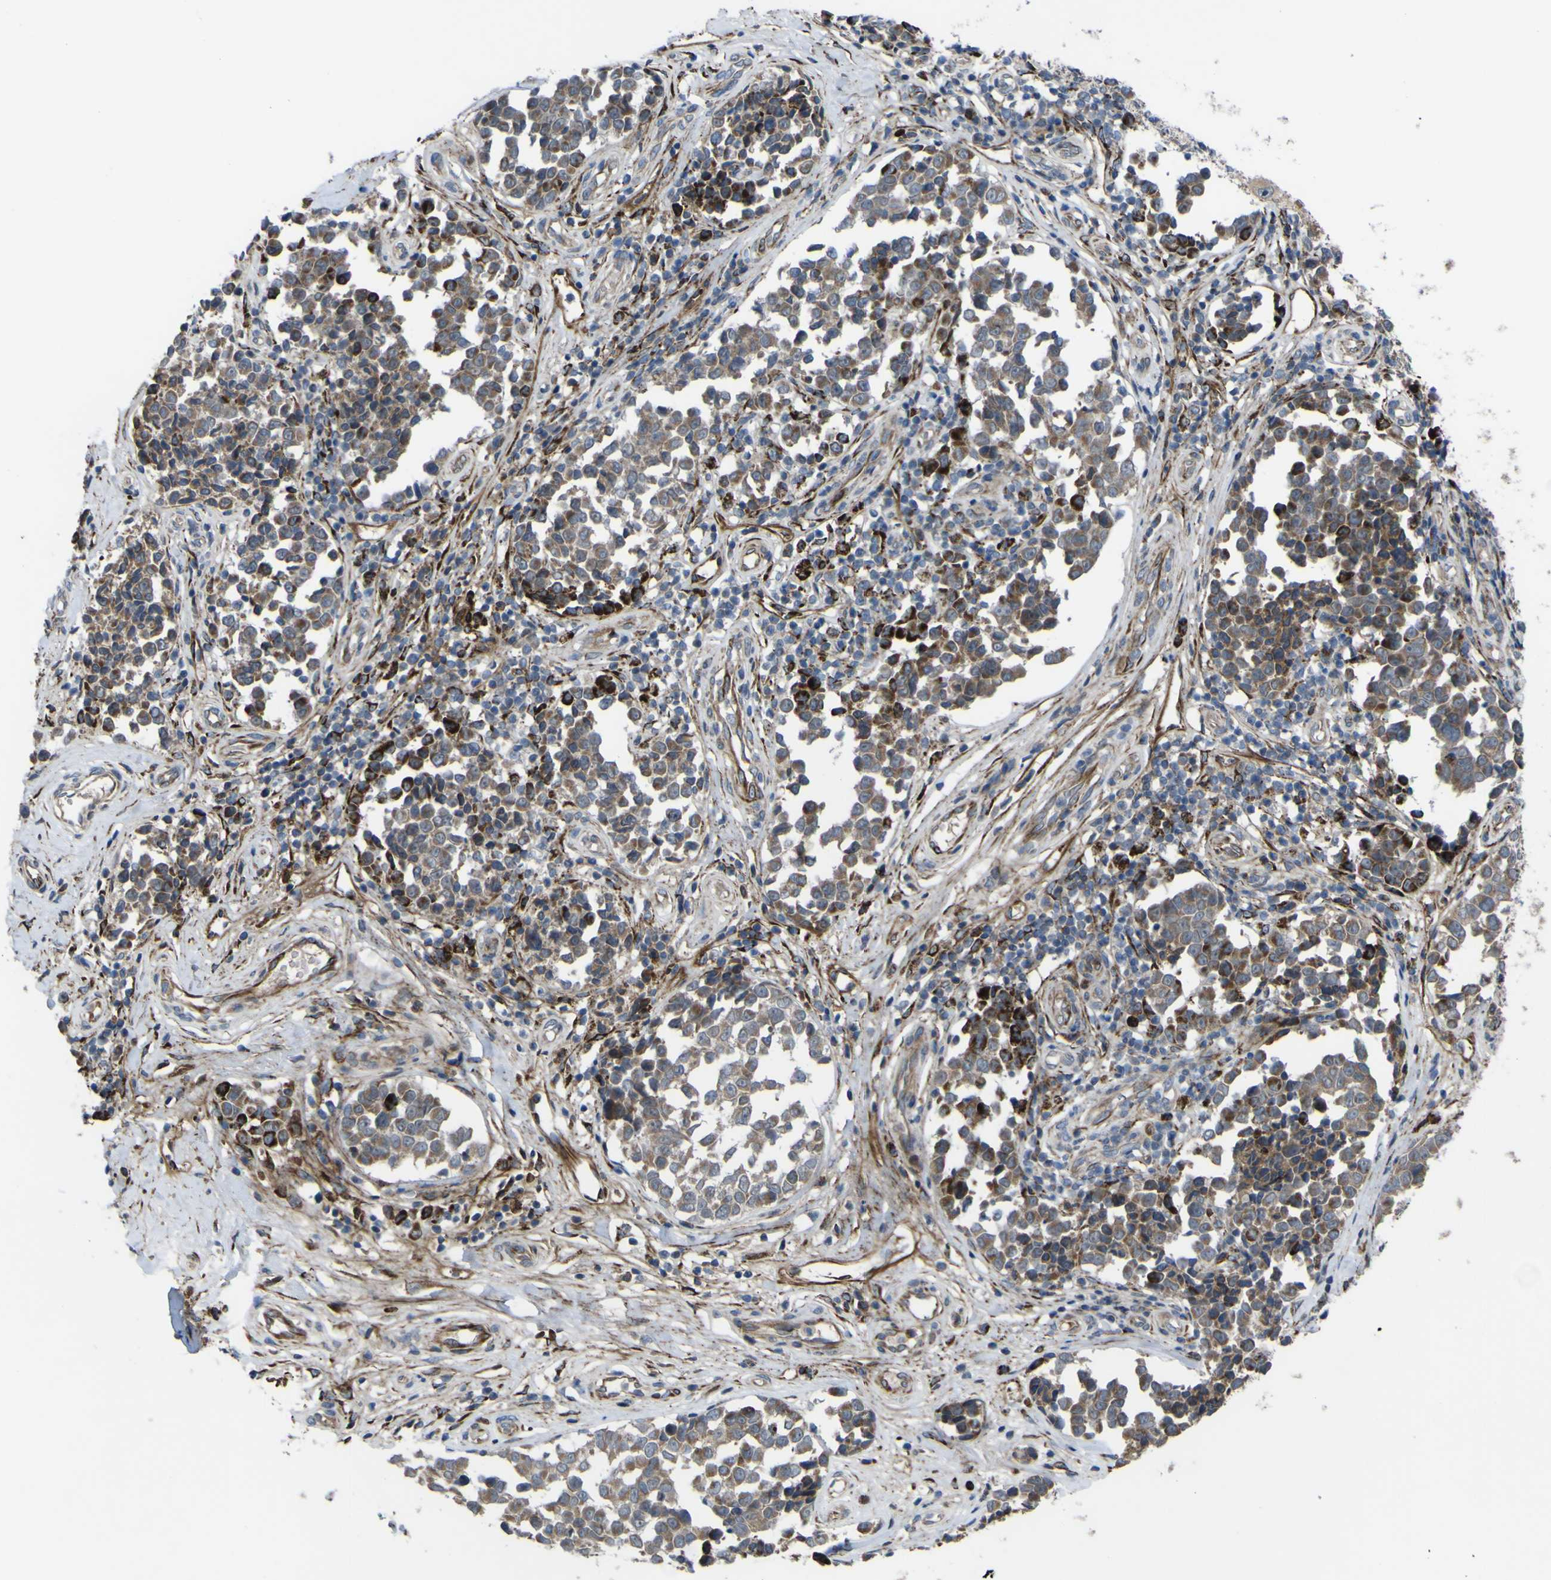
{"staining": {"intensity": "moderate", "quantity": ">75%", "location": "cytoplasmic/membranous"}, "tissue": "melanoma", "cell_type": "Tumor cells", "image_type": "cancer", "snomed": [{"axis": "morphology", "description": "Malignant melanoma, NOS"}, {"axis": "topography", "description": "Skin"}], "caption": "An immunohistochemistry histopathology image of neoplastic tissue is shown. Protein staining in brown highlights moderate cytoplasmic/membranous positivity in melanoma within tumor cells.", "gene": "GPLD1", "patient": {"sex": "female", "age": 64}}